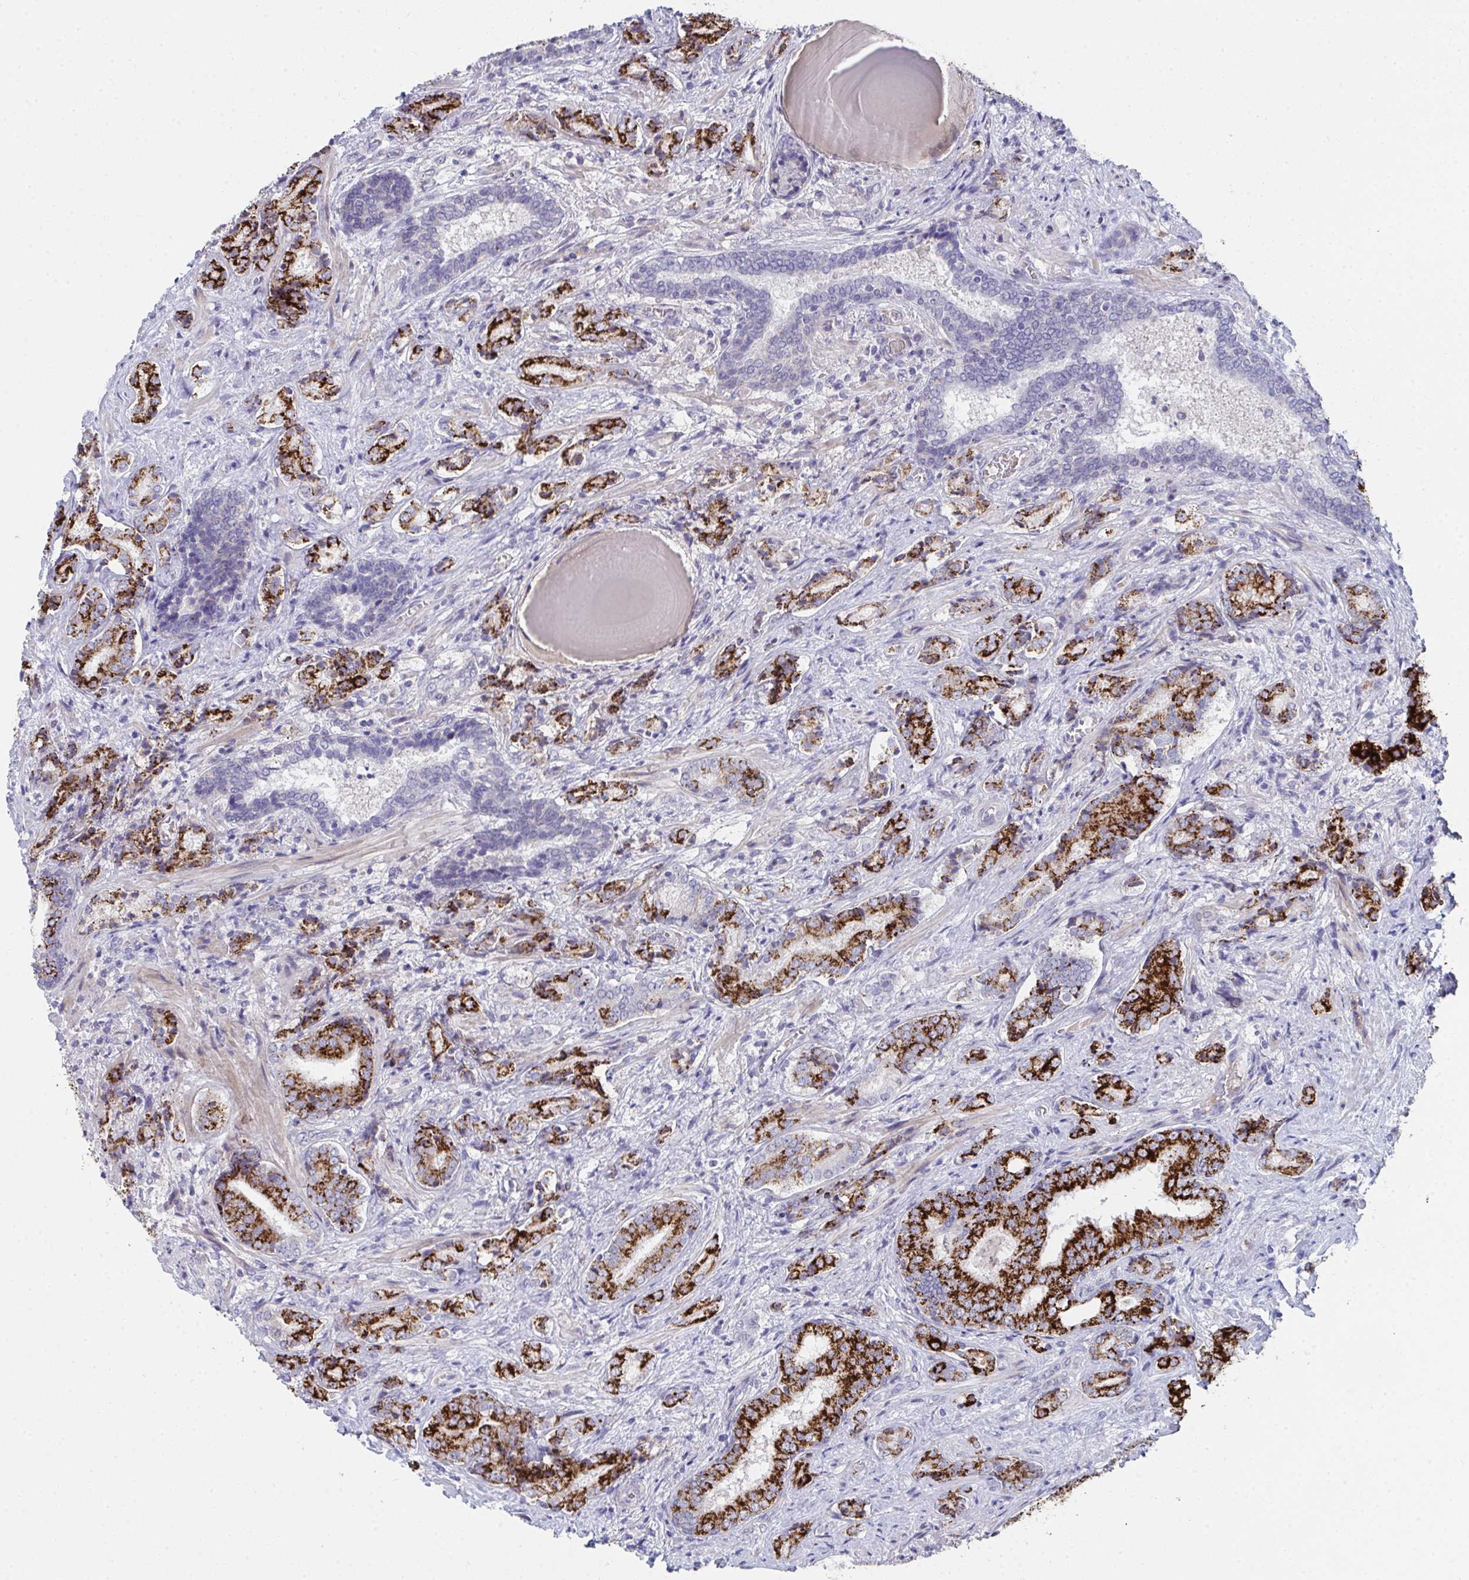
{"staining": {"intensity": "strong", "quantity": ">75%", "location": "cytoplasmic/membranous"}, "tissue": "prostate cancer", "cell_type": "Tumor cells", "image_type": "cancer", "snomed": [{"axis": "morphology", "description": "Adenocarcinoma, High grade"}, {"axis": "topography", "description": "Prostate"}], "caption": "IHC staining of prostate cancer, which shows high levels of strong cytoplasmic/membranous positivity in approximately >75% of tumor cells indicating strong cytoplasmic/membranous protein expression. The staining was performed using DAB (3,3'-diaminobenzidine) (brown) for protein detection and nuclei were counterstained in hematoxylin (blue).", "gene": "VWDE", "patient": {"sex": "male", "age": 62}}